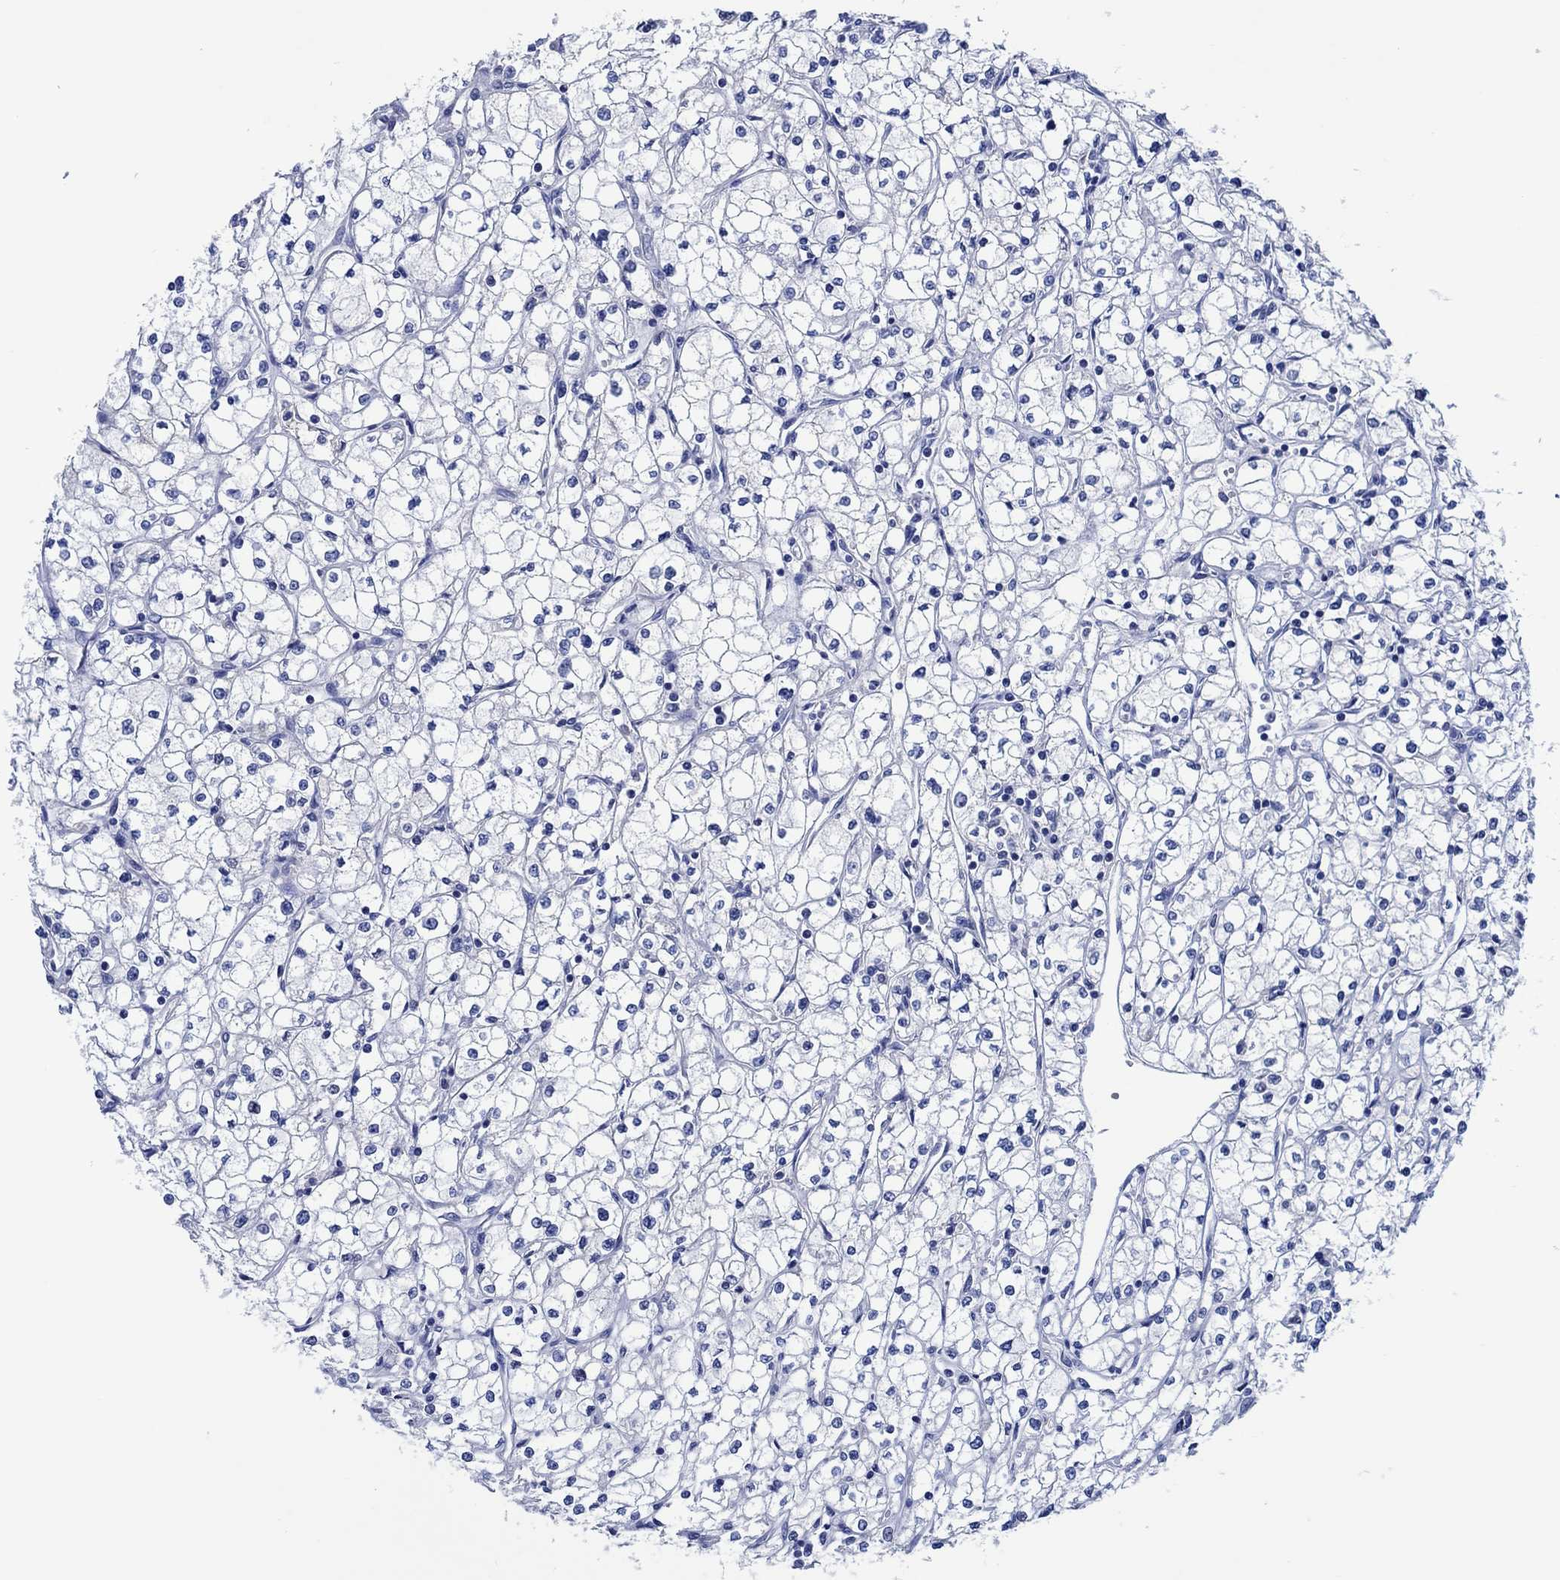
{"staining": {"intensity": "negative", "quantity": "none", "location": "none"}, "tissue": "renal cancer", "cell_type": "Tumor cells", "image_type": "cancer", "snomed": [{"axis": "morphology", "description": "Adenocarcinoma, NOS"}, {"axis": "topography", "description": "Kidney"}], "caption": "There is no significant expression in tumor cells of renal adenocarcinoma. (DAB (3,3'-diaminobenzidine) immunohistochemistry visualized using brightfield microscopy, high magnification).", "gene": "CPNE6", "patient": {"sex": "male", "age": 67}}